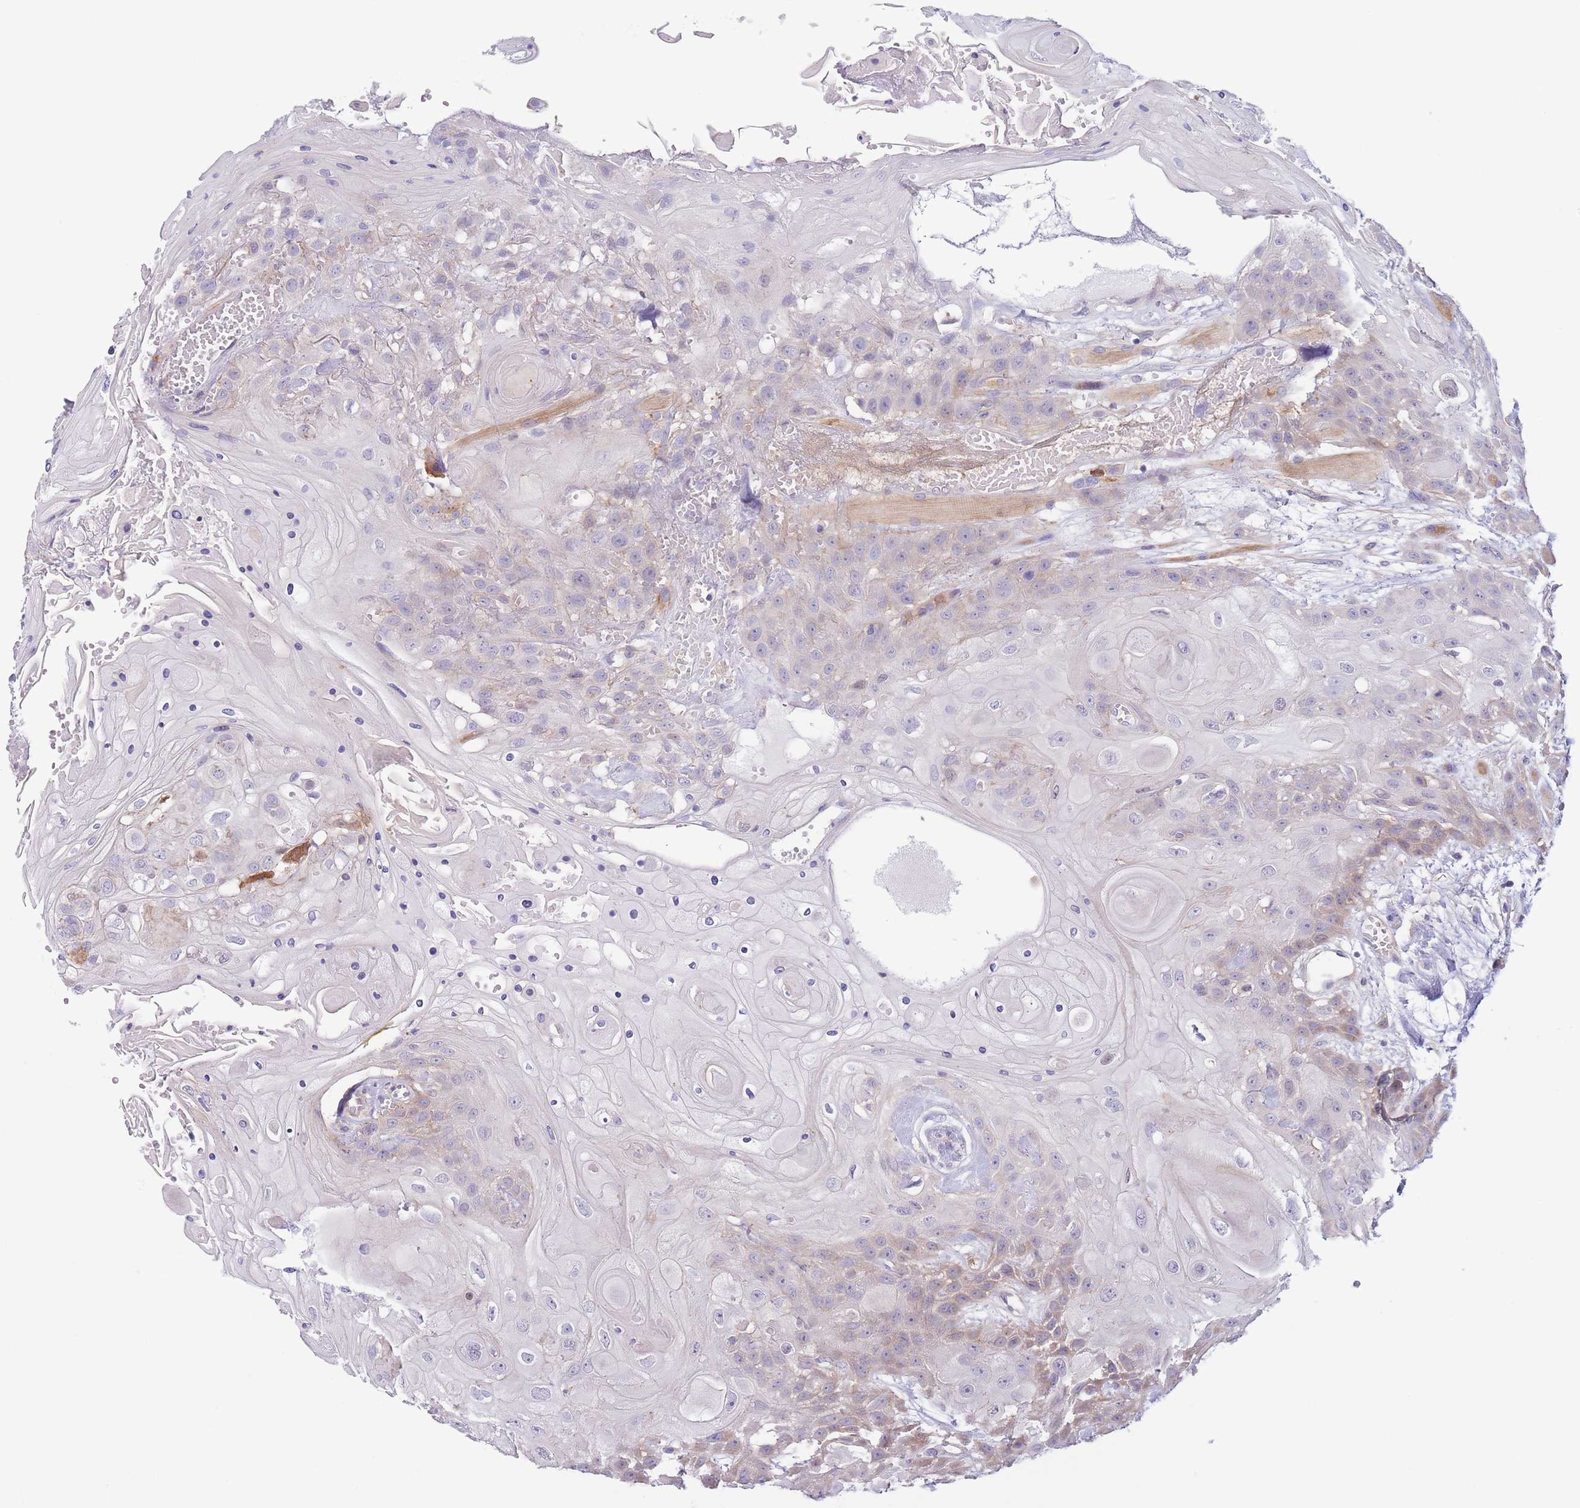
{"staining": {"intensity": "weak", "quantity": "<25%", "location": "cytoplasmic/membranous"}, "tissue": "head and neck cancer", "cell_type": "Tumor cells", "image_type": "cancer", "snomed": [{"axis": "morphology", "description": "Squamous cell carcinoma, NOS"}, {"axis": "topography", "description": "Head-Neck"}], "caption": "Protein analysis of head and neck cancer shows no significant staining in tumor cells.", "gene": "C9orf152", "patient": {"sex": "female", "age": 43}}